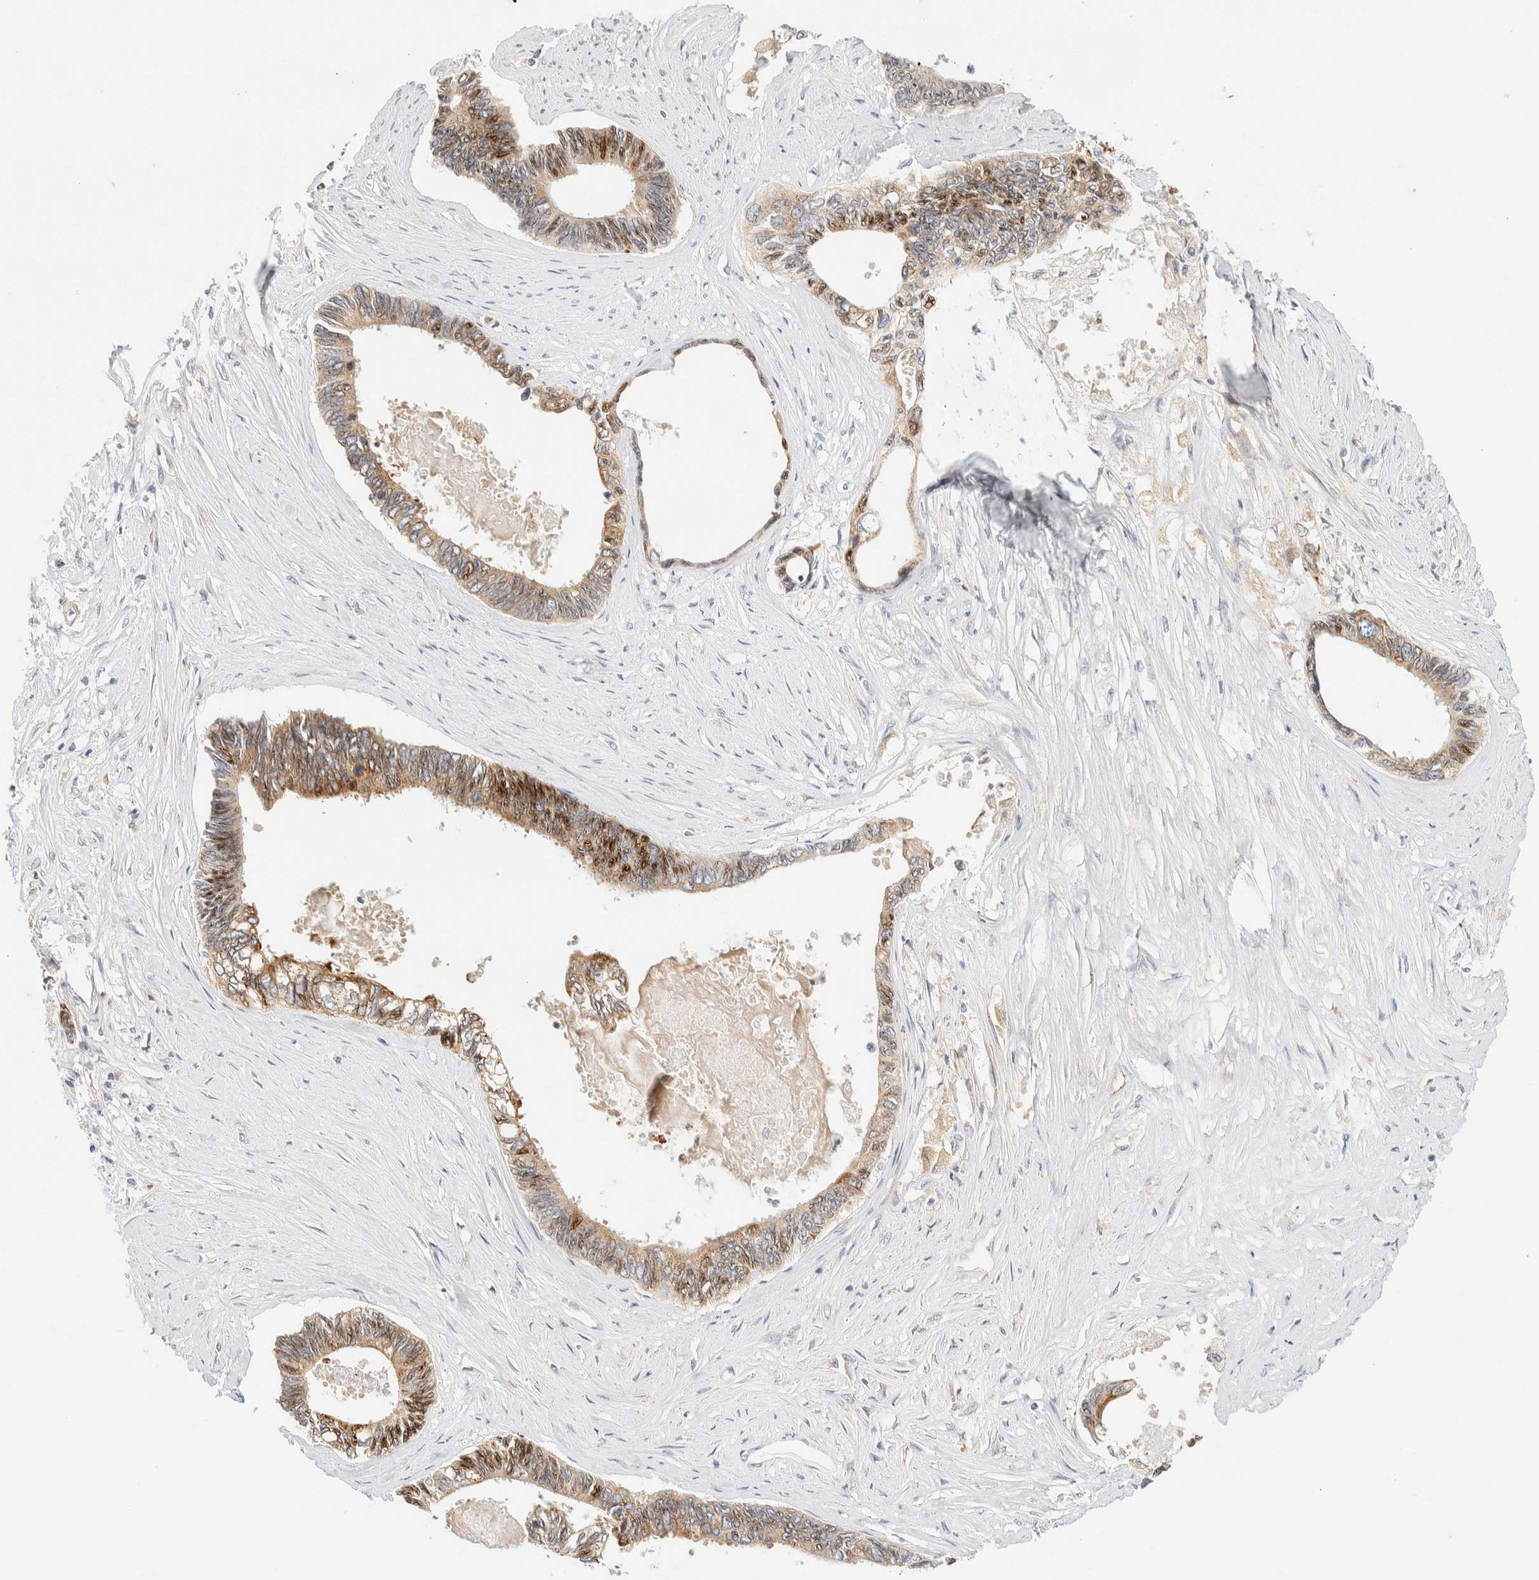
{"staining": {"intensity": "moderate", "quantity": ">75%", "location": "cytoplasmic/membranous"}, "tissue": "pancreatic cancer", "cell_type": "Tumor cells", "image_type": "cancer", "snomed": [{"axis": "morphology", "description": "Adenocarcinoma, NOS"}, {"axis": "topography", "description": "Pancreas"}], "caption": "This histopathology image exhibits immunohistochemistry staining of human pancreatic cancer (adenocarcinoma), with medium moderate cytoplasmic/membranous positivity in approximately >75% of tumor cells.", "gene": "NT5C", "patient": {"sex": "female", "age": 70}}